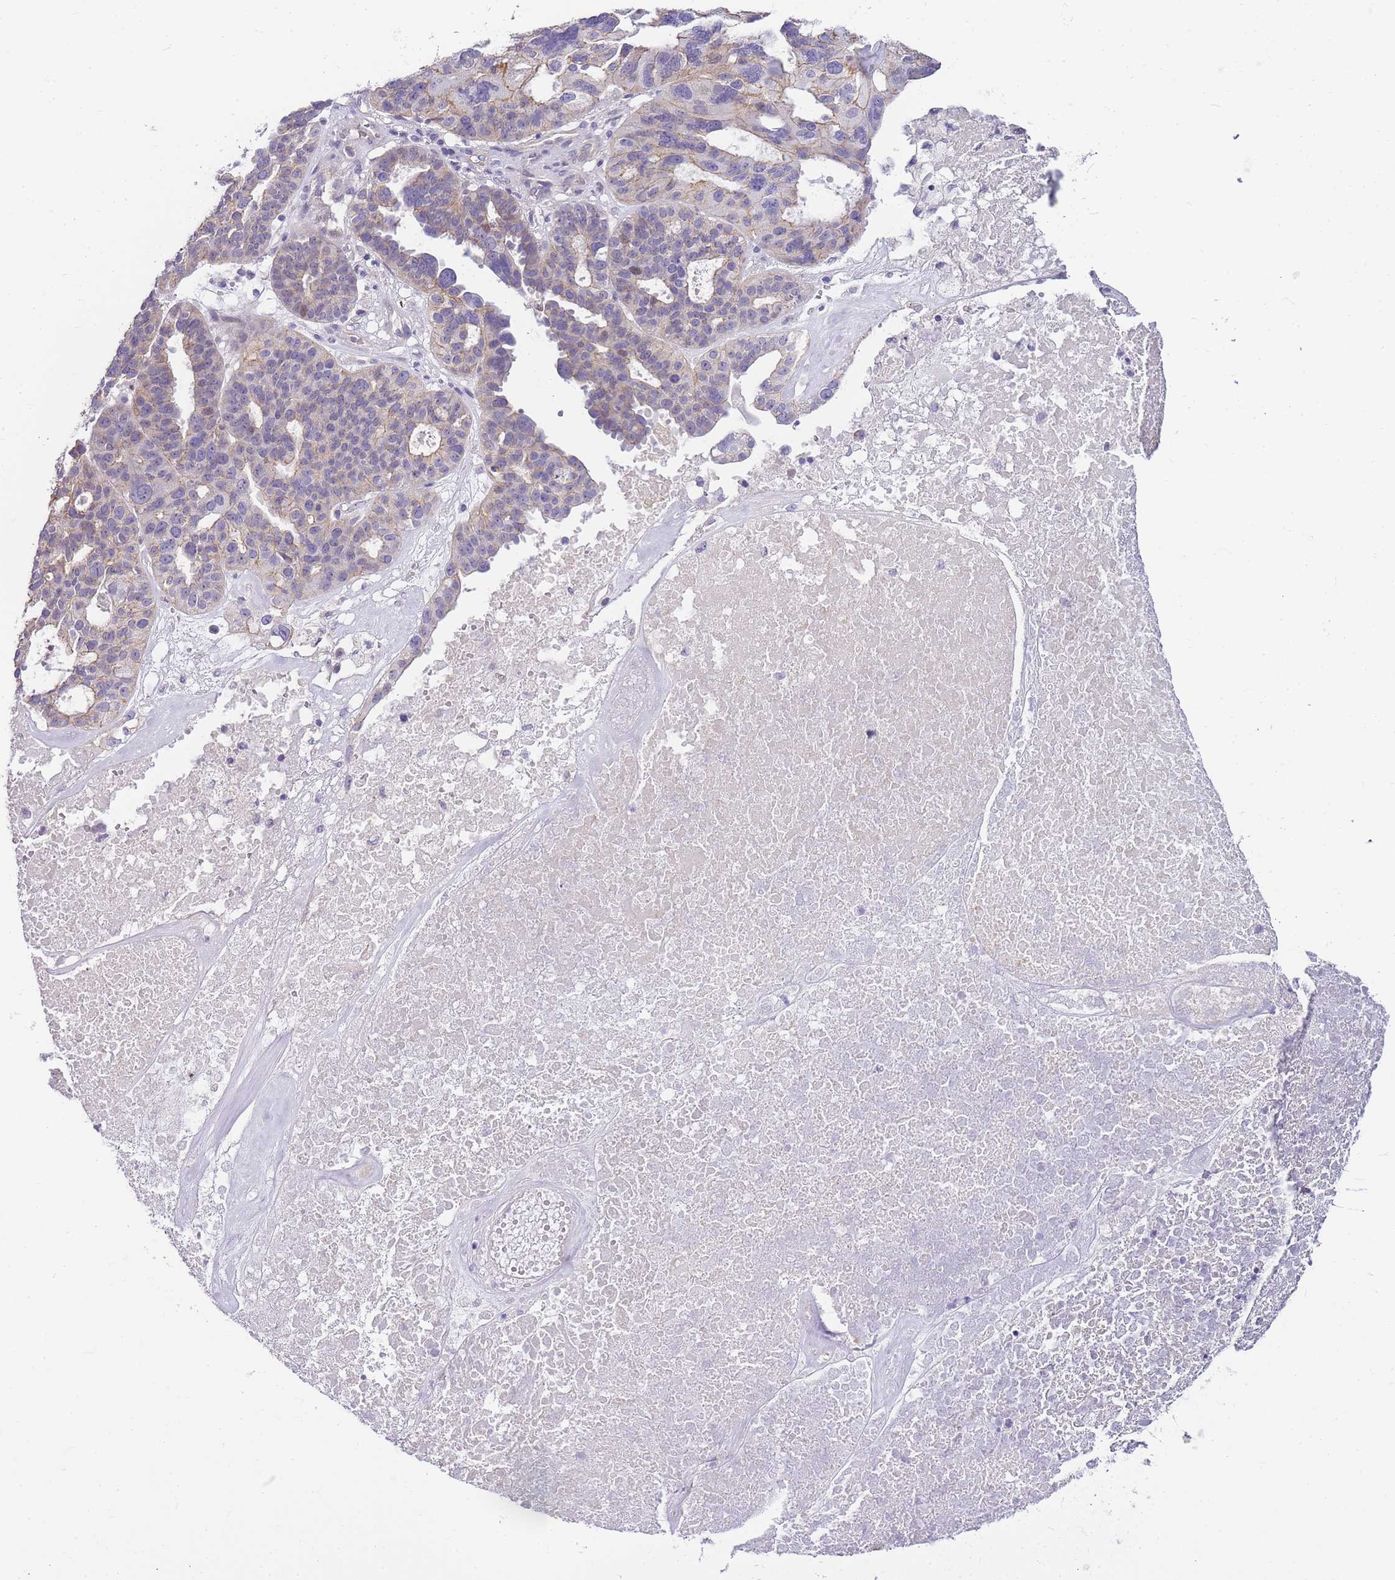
{"staining": {"intensity": "weak", "quantity": "<25%", "location": "cytoplasmic/membranous"}, "tissue": "ovarian cancer", "cell_type": "Tumor cells", "image_type": "cancer", "snomed": [{"axis": "morphology", "description": "Cystadenocarcinoma, serous, NOS"}, {"axis": "topography", "description": "Ovary"}], "caption": "Human ovarian cancer (serous cystadenocarcinoma) stained for a protein using immunohistochemistry reveals no expression in tumor cells.", "gene": "CLBA1", "patient": {"sex": "female", "age": 59}}